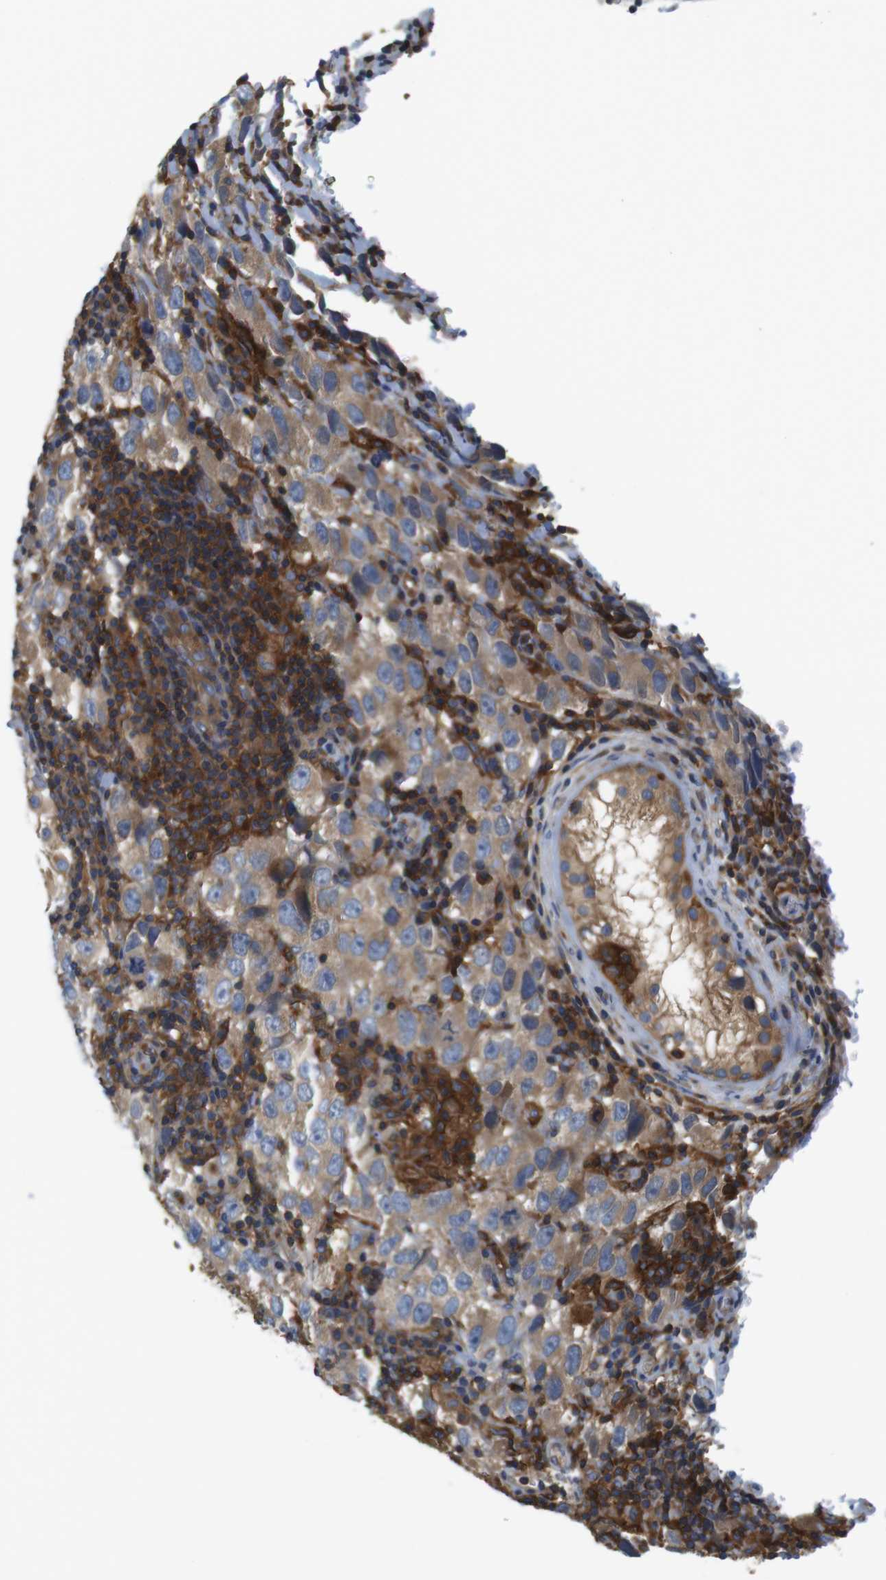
{"staining": {"intensity": "weak", "quantity": ">75%", "location": "cytoplasmic/membranous"}, "tissue": "testis cancer", "cell_type": "Tumor cells", "image_type": "cancer", "snomed": [{"axis": "morphology", "description": "Carcinoma, Embryonal, NOS"}, {"axis": "topography", "description": "Testis"}], "caption": "IHC staining of testis embryonal carcinoma, which displays low levels of weak cytoplasmic/membranous expression in about >75% of tumor cells indicating weak cytoplasmic/membranous protein expression. The staining was performed using DAB (brown) for protein detection and nuclei were counterstained in hematoxylin (blue).", "gene": "HERPUD2", "patient": {"sex": "male", "age": 21}}